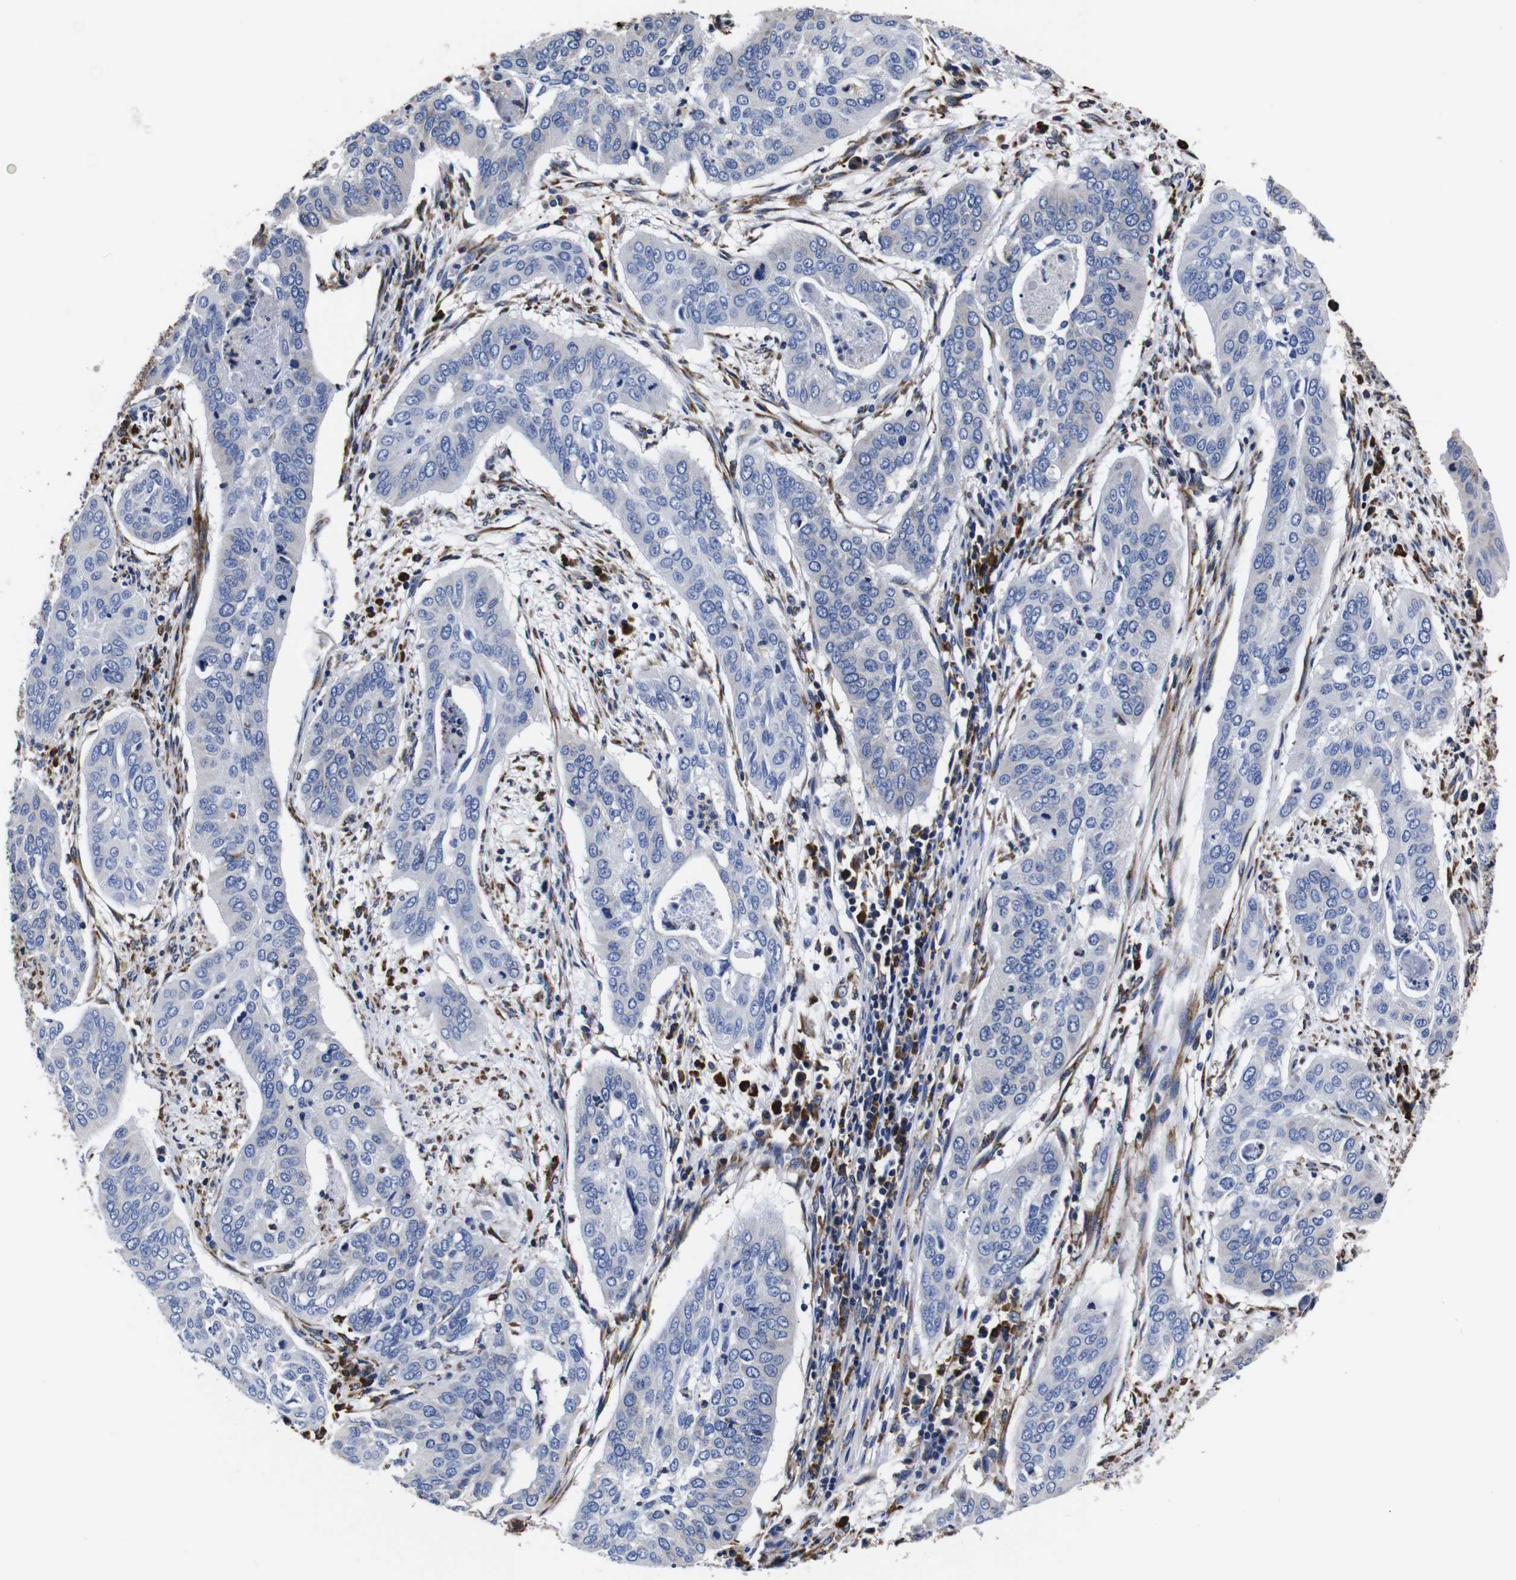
{"staining": {"intensity": "negative", "quantity": "none", "location": "none"}, "tissue": "cervical cancer", "cell_type": "Tumor cells", "image_type": "cancer", "snomed": [{"axis": "morphology", "description": "Squamous cell carcinoma, NOS"}, {"axis": "topography", "description": "Cervix"}], "caption": "Photomicrograph shows no protein expression in tumor cells of squamous cell carcinoma (cervical) tissue.", "gene": "PPIB", "patient": {"sex": "female", "age": 39}}